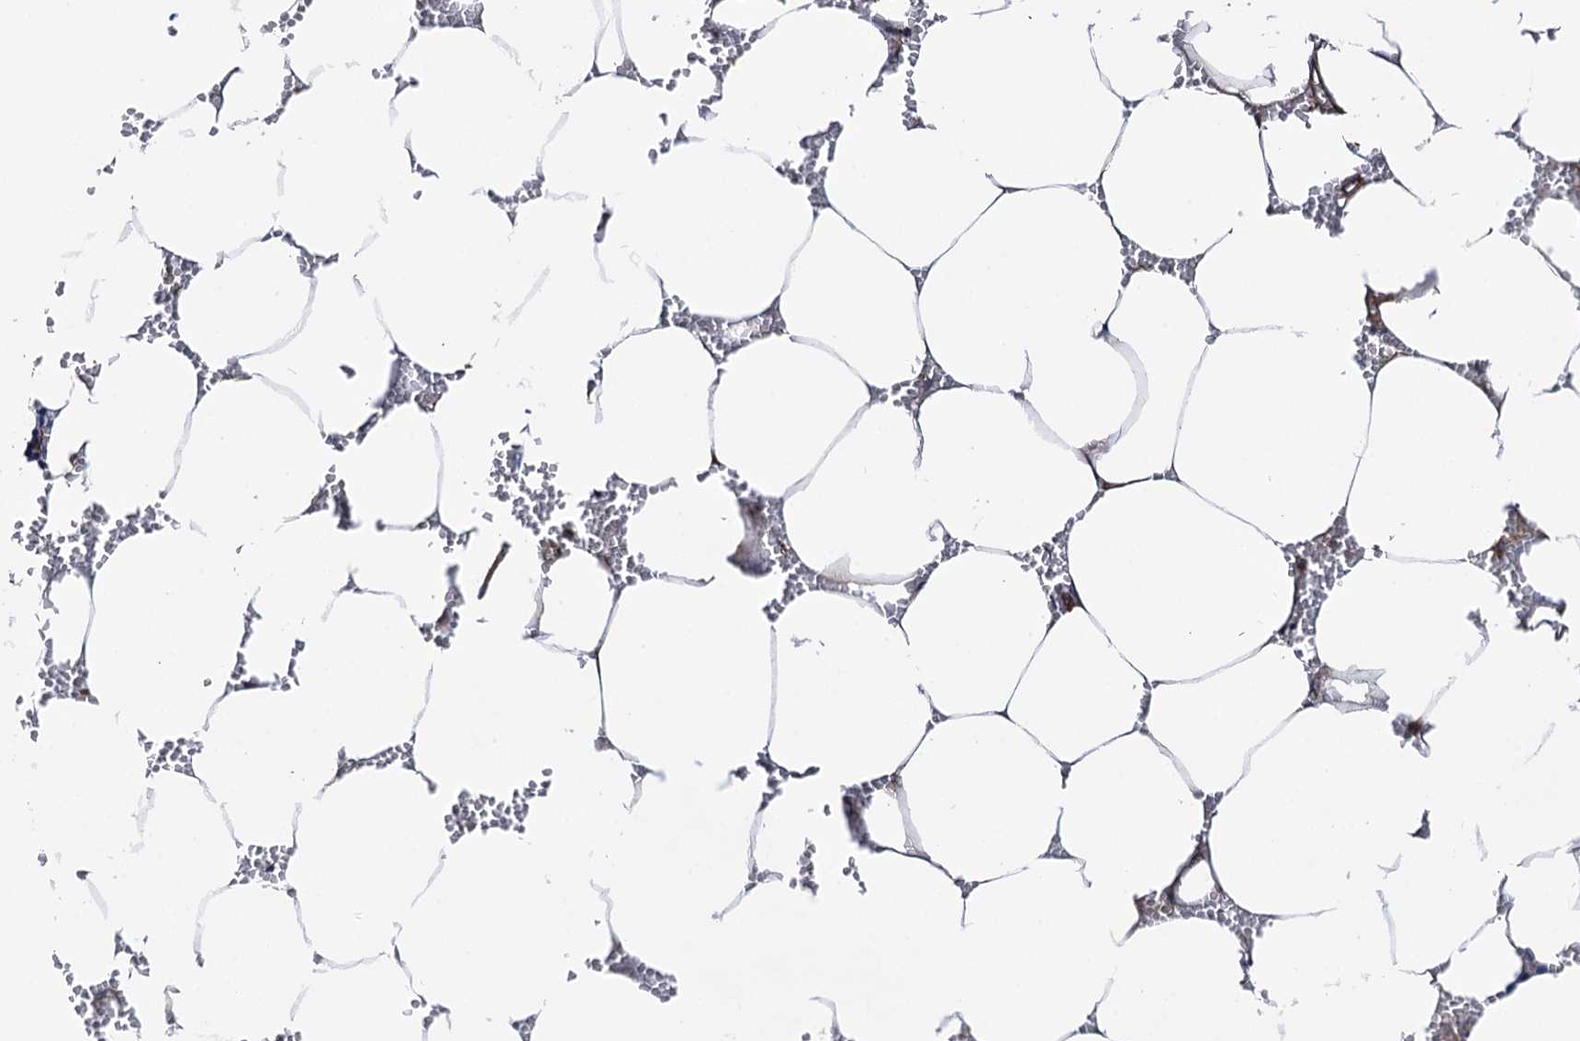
{"staining": {"intensity": "weak", "quantity": "<25%", "location": "nuclear"}, "tissue": "bone marrow", "cell_type": "Hematopoietic cells", "image_type": "normal", "snomed": [{"axis": "morphology", "description": "Normal tissue, NOS"}, {"axis": "topography", "description": "Bone marrow"}], "caption": "IHC of unremarkable human bone marrow reveals no staining in hematopoietic cells. (DAB immunohistochemistry, high magnification).", "gene": "IDI1", "patient": {"sex": "male", "age": 70}}